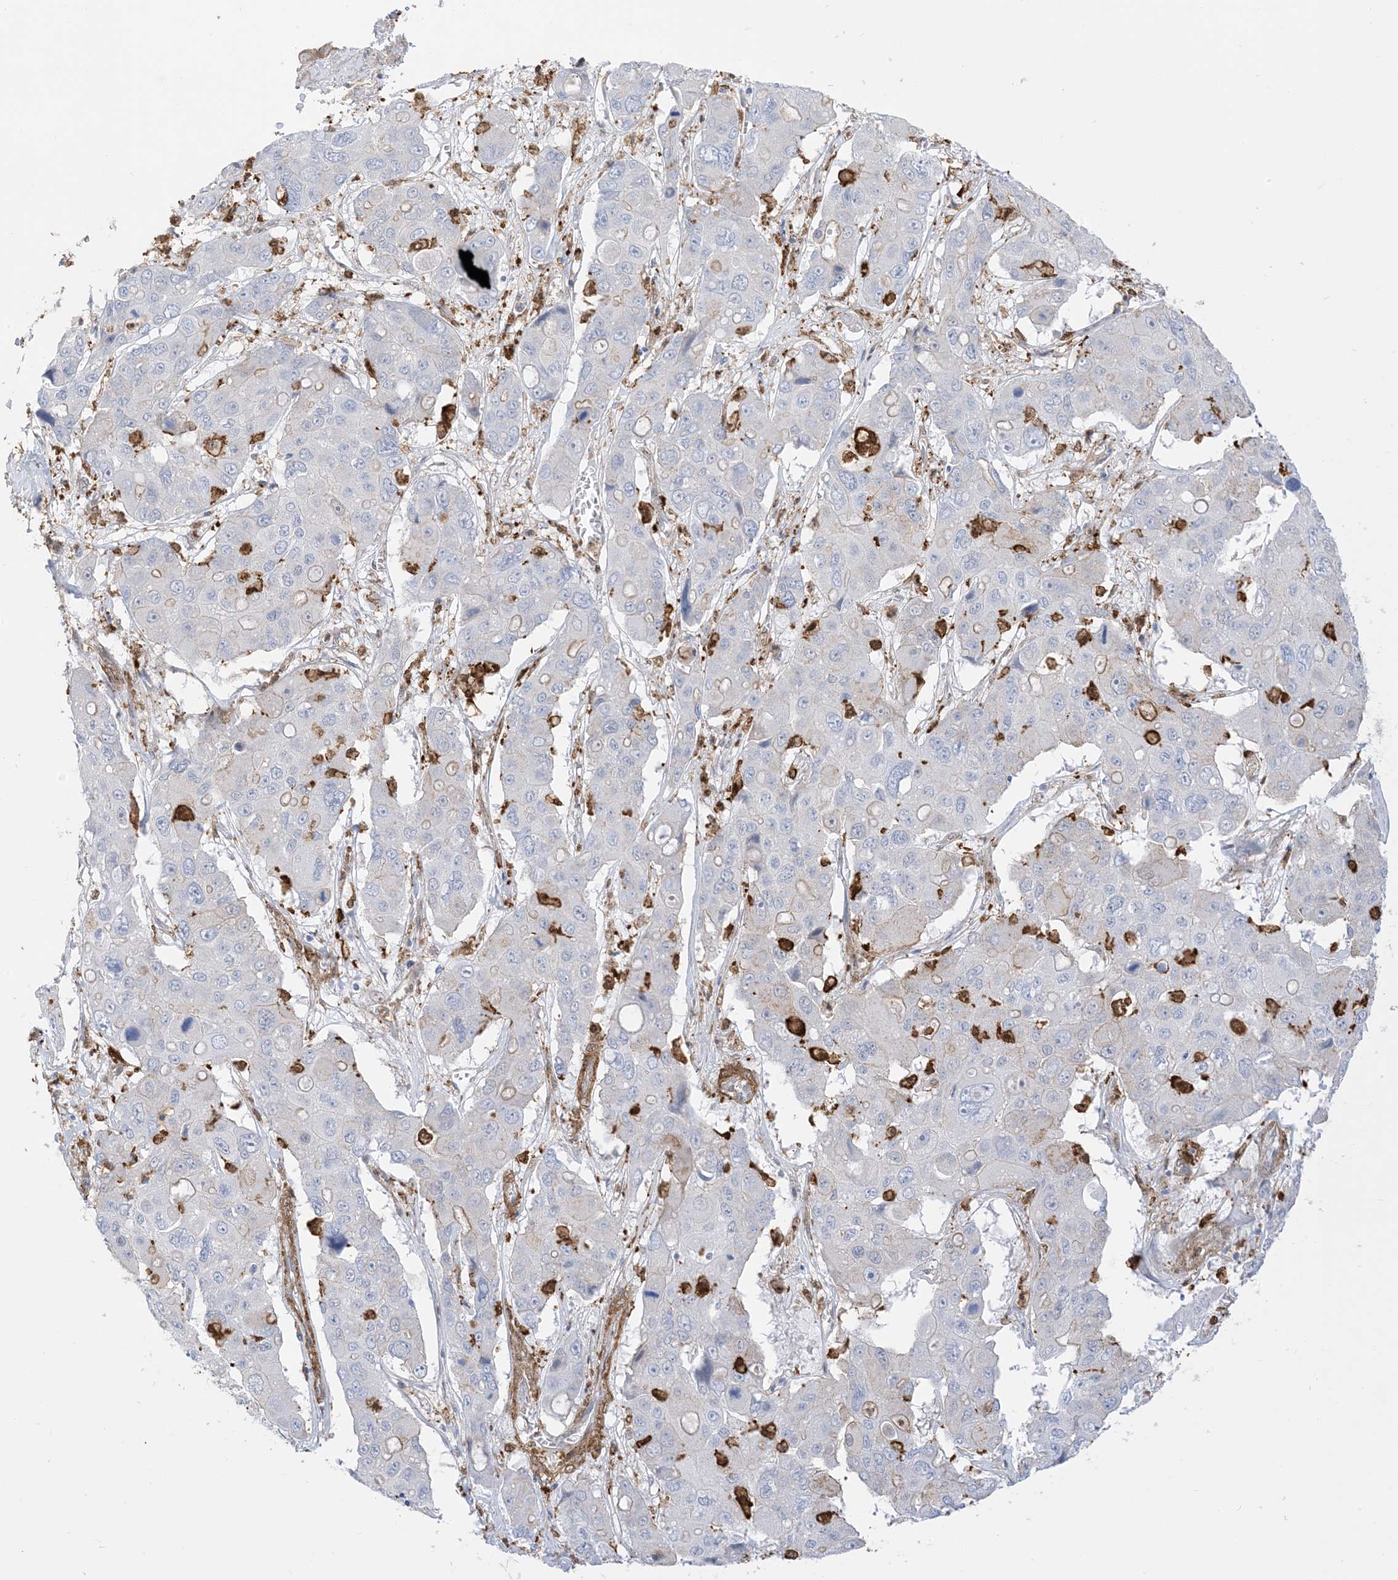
{"staining": {"intensity": "negative", "quantity": "none", "location": "none"}, "tissue": "liver cancer", "cell_type": "Tumor cells", "image_type": "cancer", "snomed": [{"axis": "morphology", "description": "Cholangiocarcinoma"}, {"axis": "topography", "description": "Liver"}], "caption": "This is an IHC image of human liver cancer (cholangiocarcinoma). There is no expression in tumor cells.", "gene": "GSN", "patient": {"sex": "male", "age": 67}}